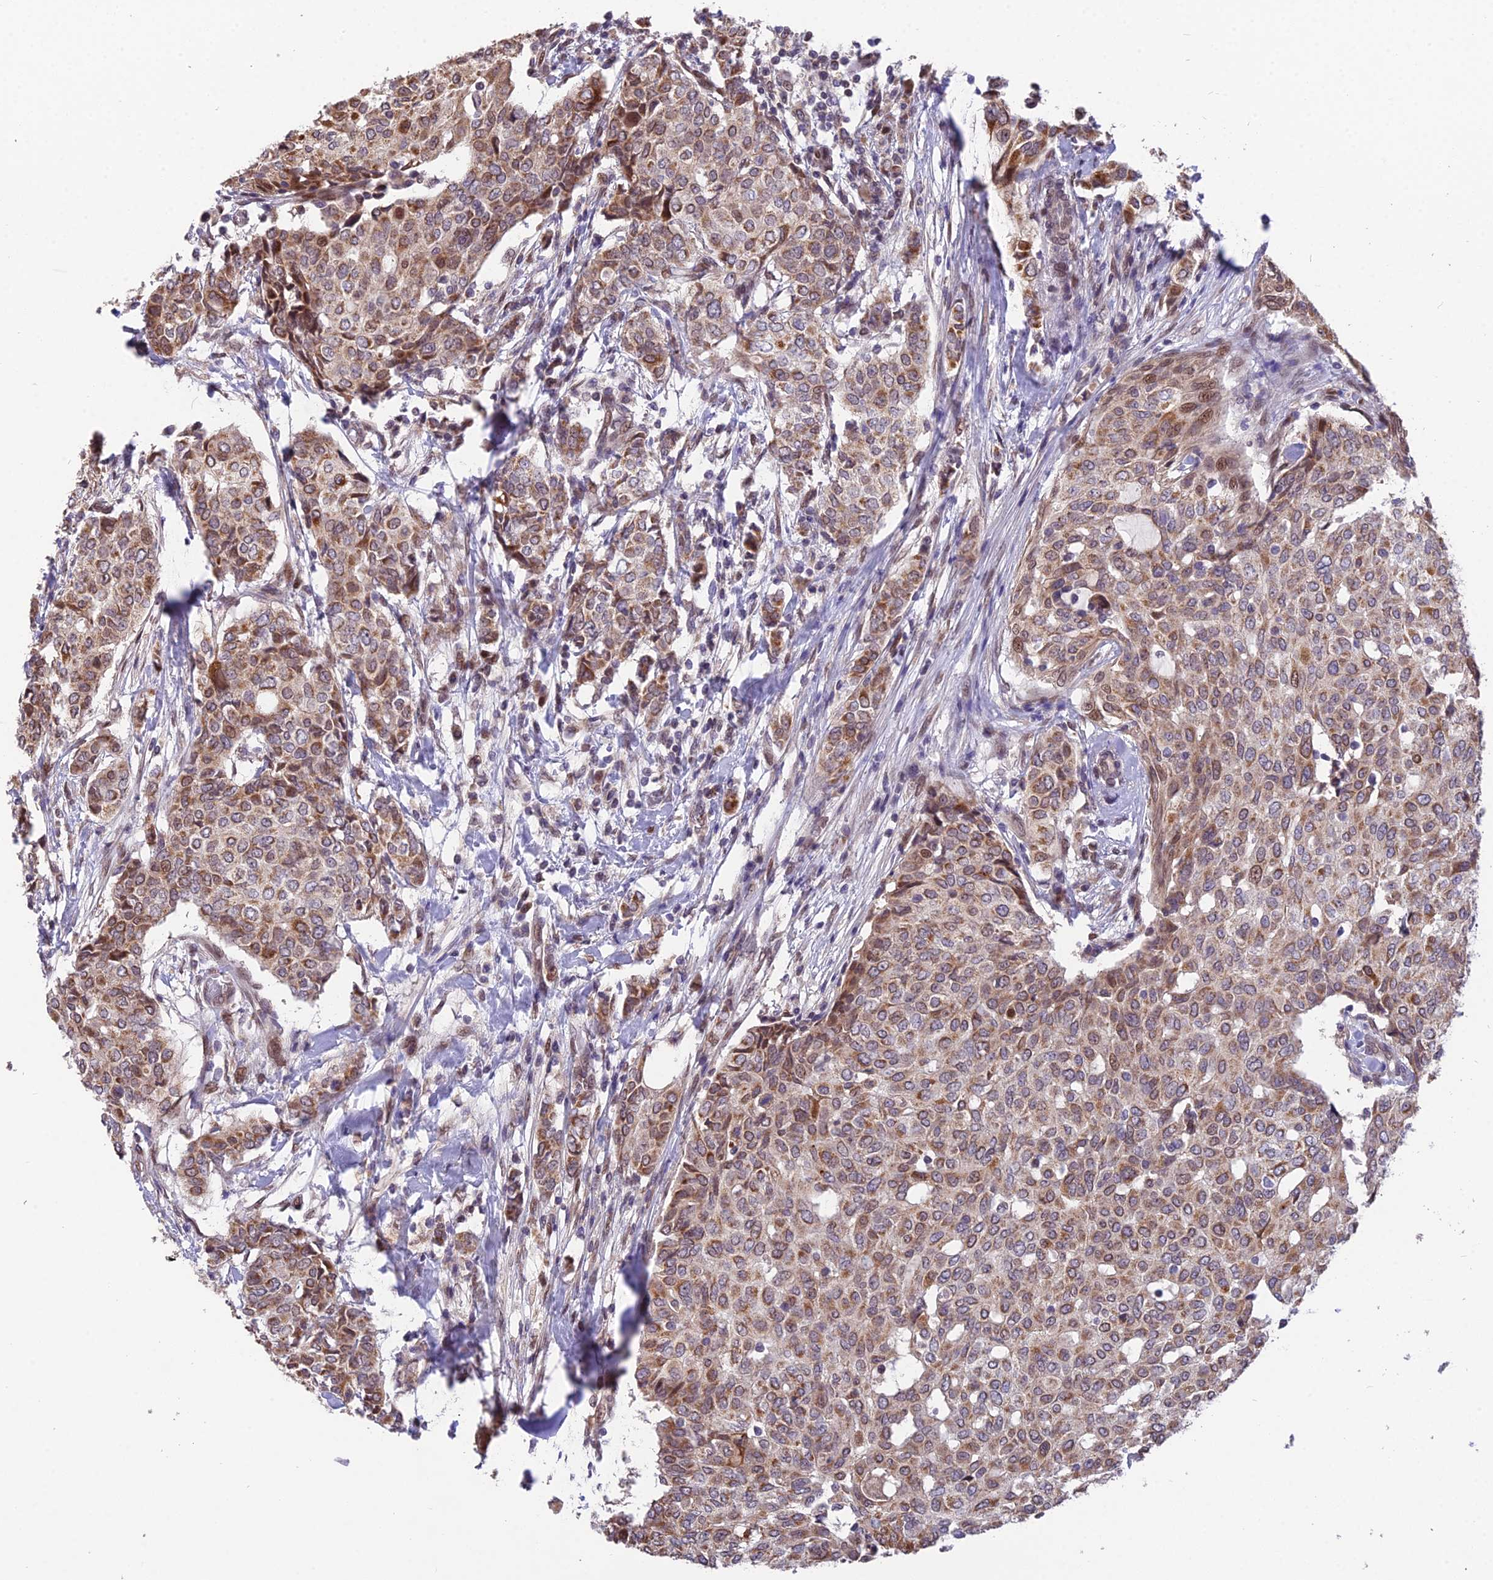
{"staining": {"intensity": "moderate", "quantity": ">75%", "location": "cytoplasmic/membranous,nuclear"}, "tissue": "breast cancer", "cell_type": "Tumor cells", "image_type": "cancer", "snomed": [{"axis": "morphology", "description": "Lobular carcinoma"}, {"axis": "topography", "description": "Breast"}], "caption": "Moderate cytoplasmic/membranous and nuclear protein expression is appreciated in about >75% of tumor cells in breast cancer (lobular carcinoma). The protein of interest is shown in brown color, while the nuclei are stained blue.", "gene": "CYP2R1", "patient": {"sex": "female", "age": 51}}